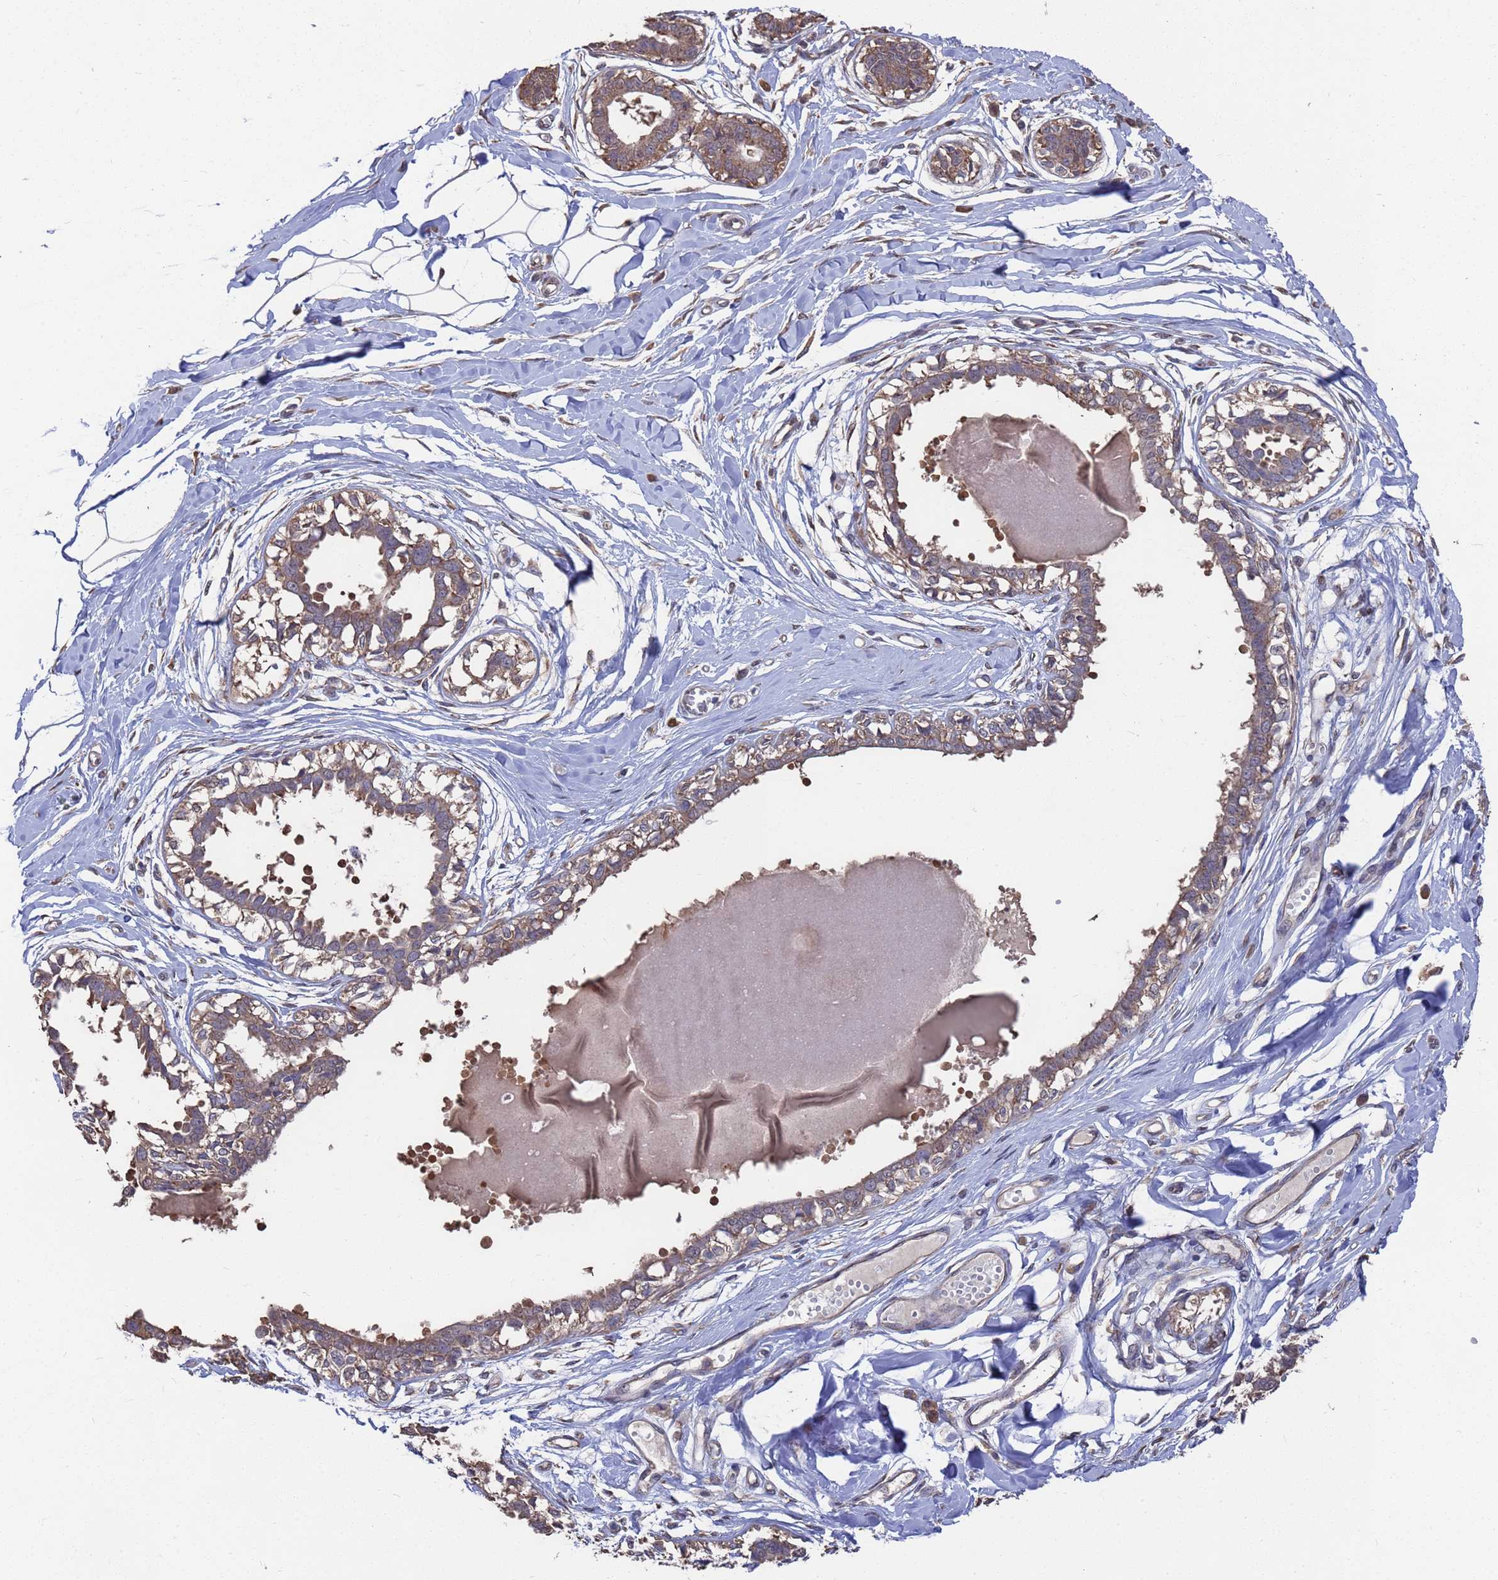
{"staining": {"intensity": "negative", "quantity": "none", "location": "none"}, "tissue": "breast", "cell_type": "Adipocytes", "image_type": "normal", "snomed": [{"axis": "morphology", "description": "Normal tissue, NOS"}, {"axis": "topography", "description": "Breast"}], "caption": "Protein analysis of unremarkable breast shows no significant expression in adipocytes. The staining was performed using DAB to visualize the protein expression in brown, while the nuclei were stained in blue with hematoxylin (Magnification: 20x).", "gene": "CFAP119", "patient": {"sex": "female", "age": 45}}